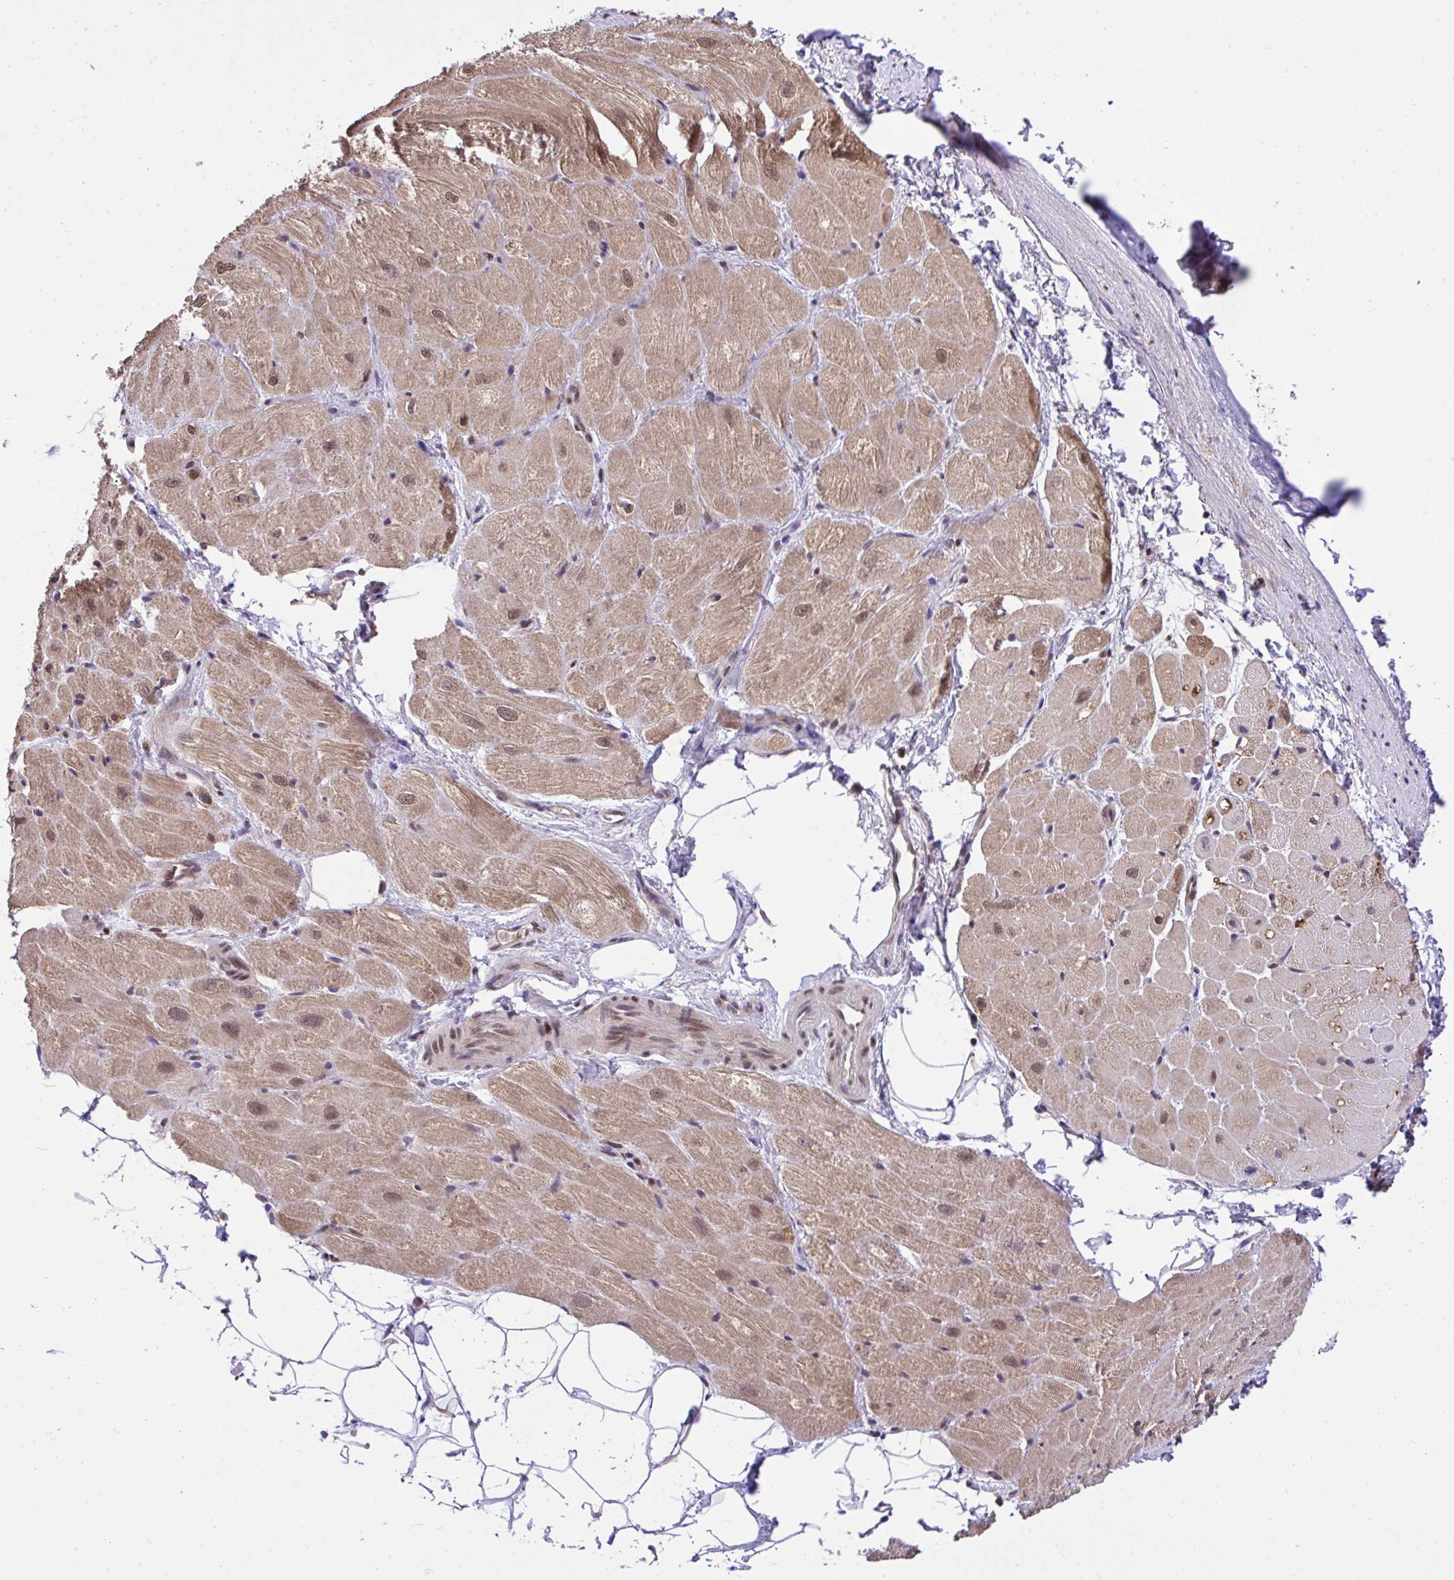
{"staining": {"intensity": "moderate", "quantity": "<25%", "location": "cytoplasmic/membranous,nuclear"}, "tissue": "heart muscle", "cell_type": "Cardiomyocytes", "image_type": "normal", "snomed": [{"axis": "morphology", "description": "Normal tissue, NOS"}, {"axis": "topography", "description": "Heart"}], "caption": "High-power microscopy captured an immunohistochemistry (IHC) micrograph of unremarkable heart muscle, revealing moderate cytoplasmic/membranous,nuclear positivity in about <25% of cardiomyocytes.", "gene": "GLIS3", "patient": {"sex": "male", "age": 62}}